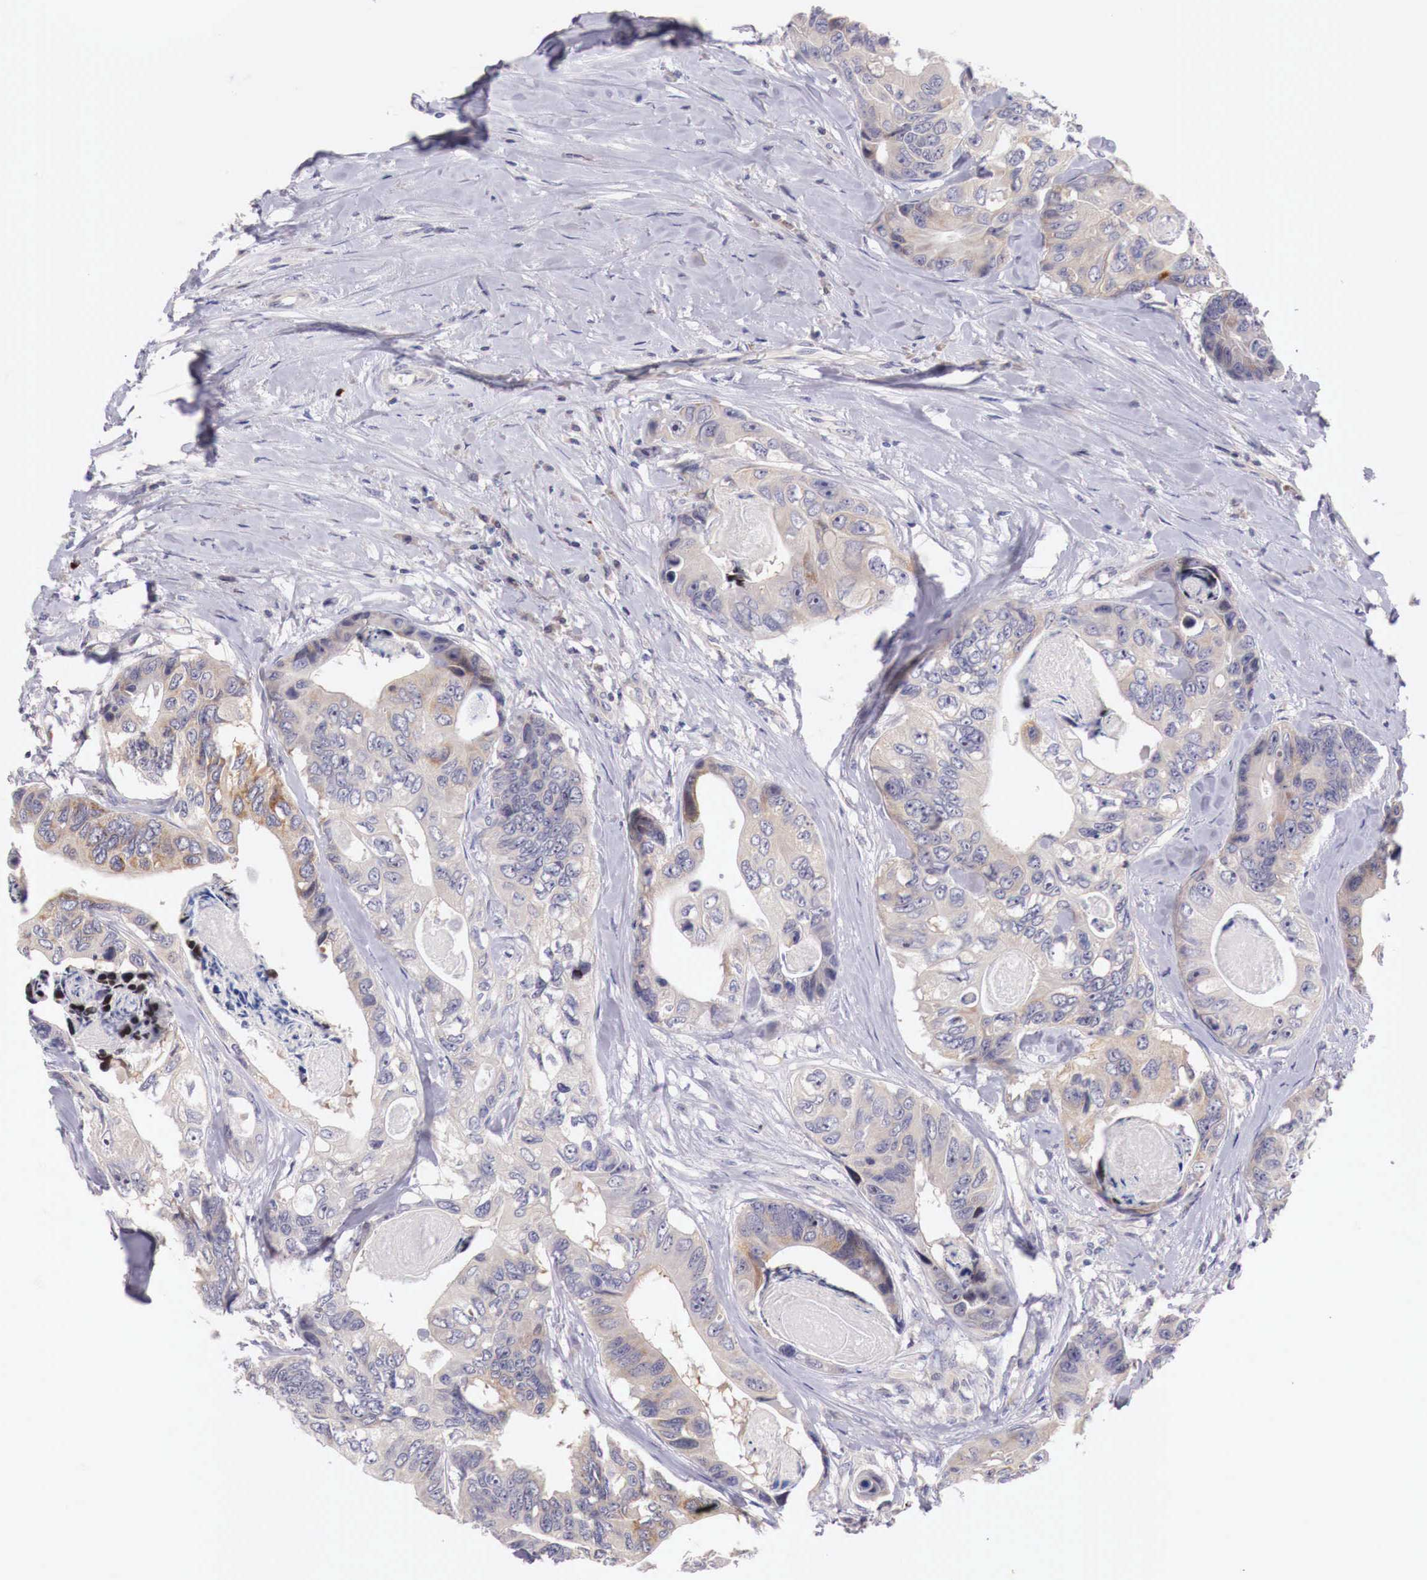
{"staining": {"intensity": "weak", "quantity": "25%-75%", "location": "none"}, "tissue": "colorectal cancer", "cell_type": "Tumor cells", "image_type": "cancer", "snomed": [{"axis": "morphology", "description": "Adenocarcinoma, NOS"}, {"axis": "topography", "description": "Colon"}], "caption": "An immunohistochemistry photomicrograph of neoplastic tissue is shown. Protein staining in brown highlights weak None positivity in colorectal cancer within tumor cells. (IHC, brightfield microscopy, high magnification).", "gene": "CLCN5", "patient": {"sex": "female", "age": 86}}